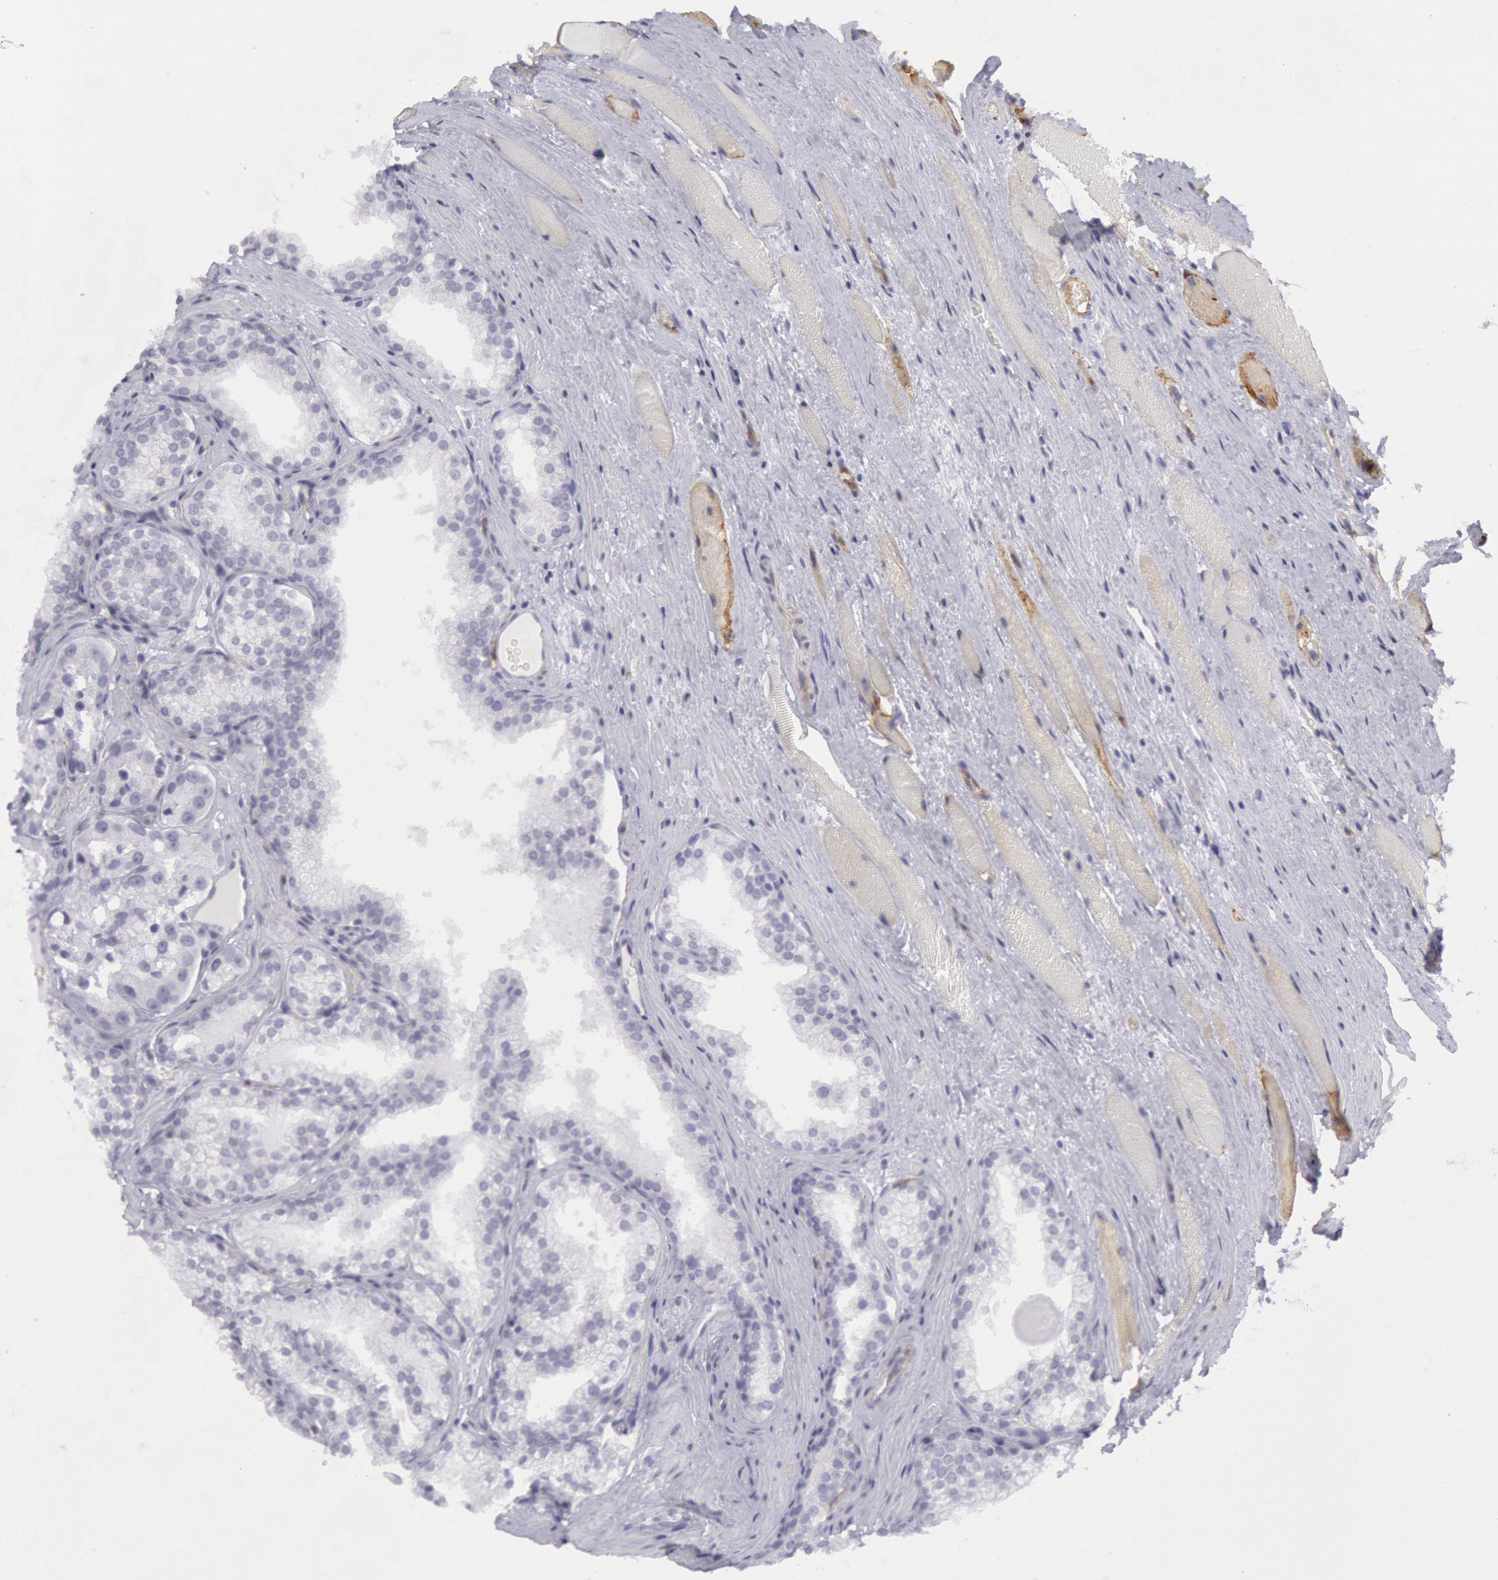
{"staining": {"intensity": "negative", "quantity": "none", "location": "none"}, "tissue": "prostate cancer", "cell_type": "Tumor cells", "image_type": "cancer", "snomed": [{"axis": "morphology", "description": "Adenocarcinoma, Medium grade"}, {"axis": "topography", "description": "Prostate"}], "caption": "IHC photomicrograph of prostate cancer stained for a protein (brown), which displays no staining in tumor cells.", "gene": "CDH13", "patient": {"sex": "male", "age": 72}}